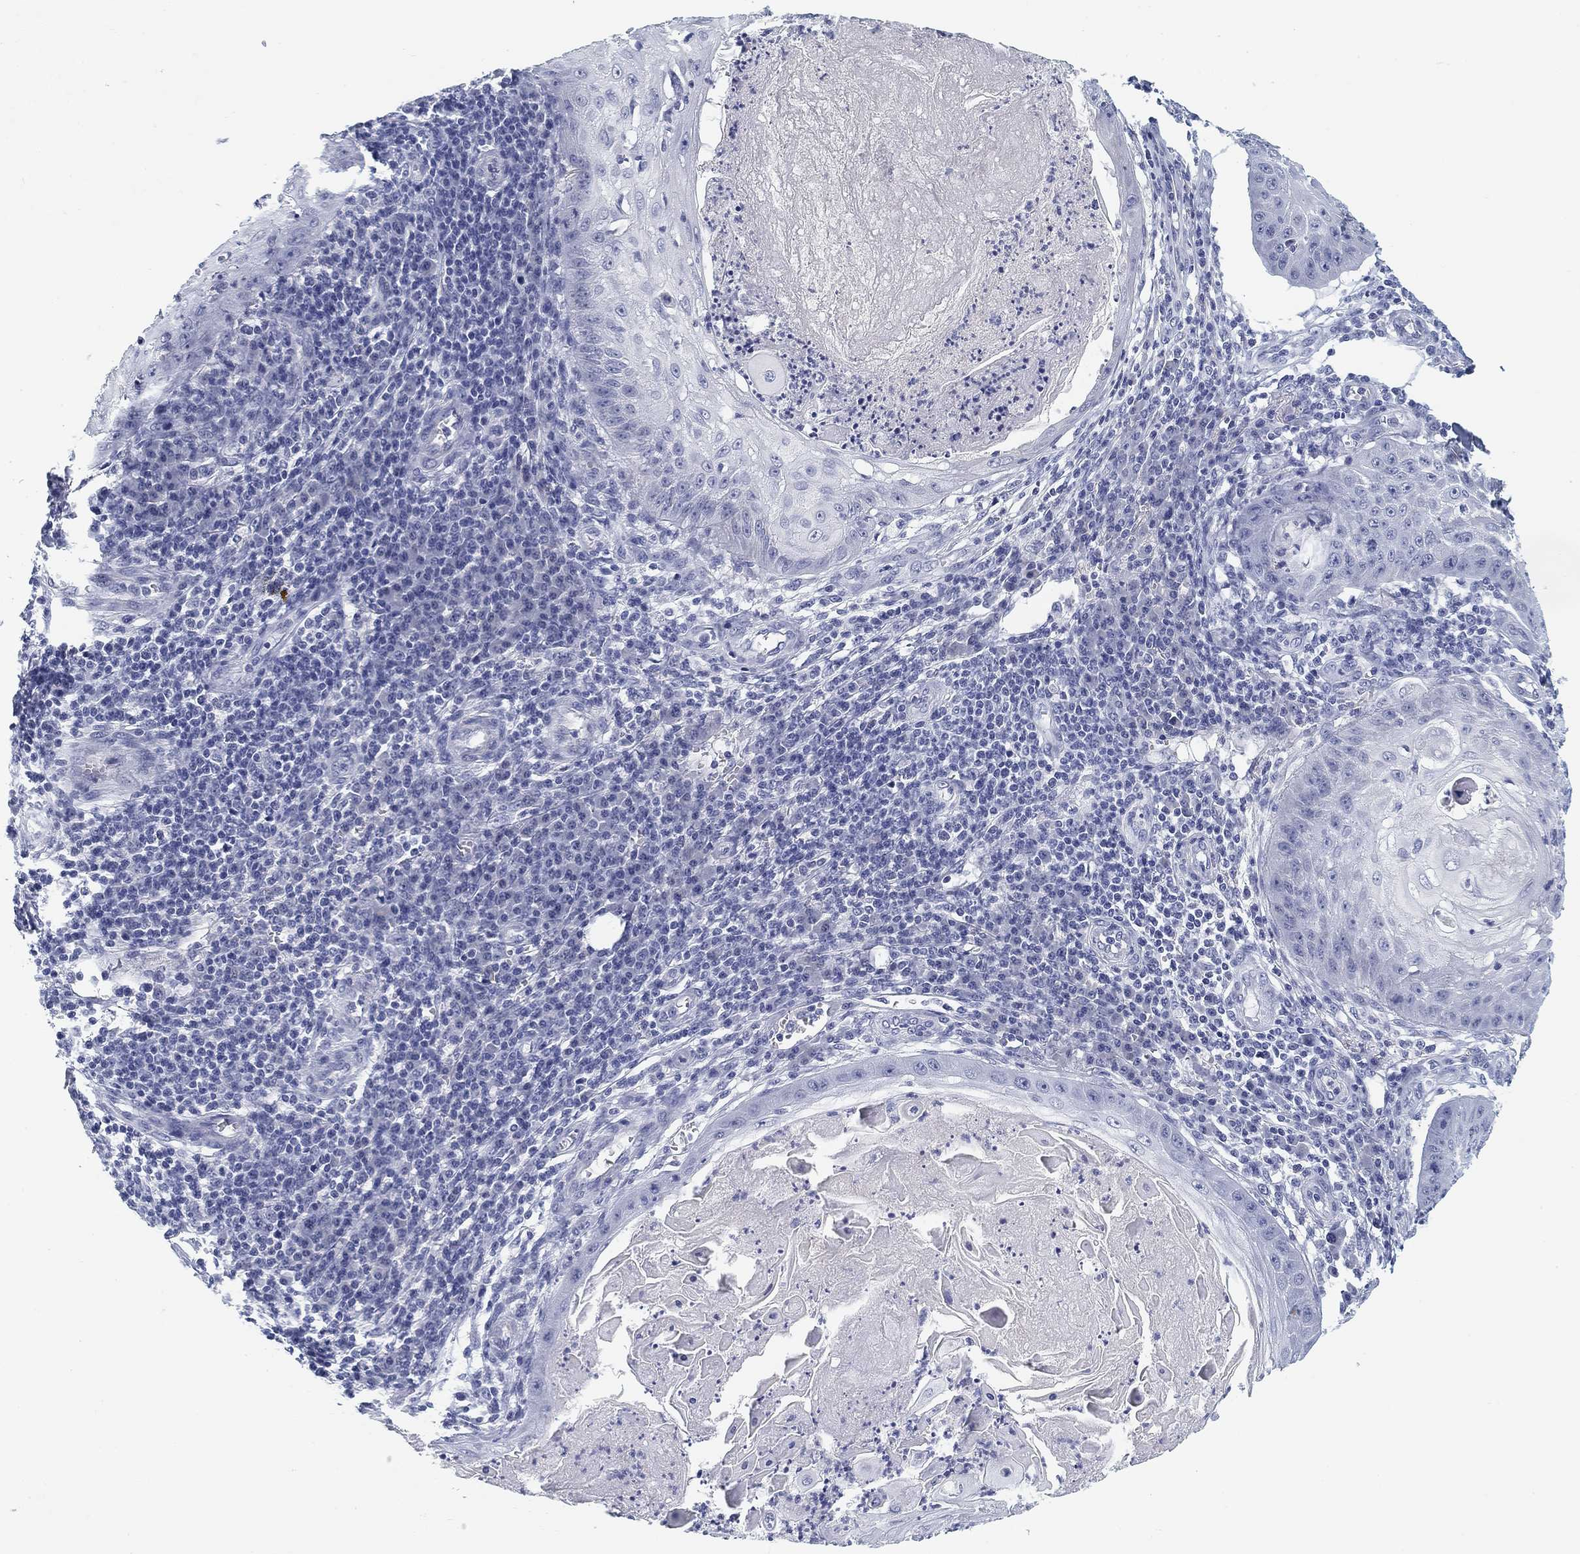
{"staining": {"intensity": "negative", "quantity": "none", "location": "none"}, "tissue": "skin cancer", "cell_type": "Tumor cells", "image_type": "cancer", "snomed": [{"axis": "morphology", "description": "Squamous cell carcinoma, NOS"}, {"axis": "topography", "description": "Skin"}], "caption": "This photomicrograph is of skin squamous cell carcinoma stained with immunohistochemistry to label a protein in brown with the nuclei are counter-stained blue. There is no staining in tumor cells.", "gene": "SLC2A5", "patient": {"sex": "male", "age": 70}}